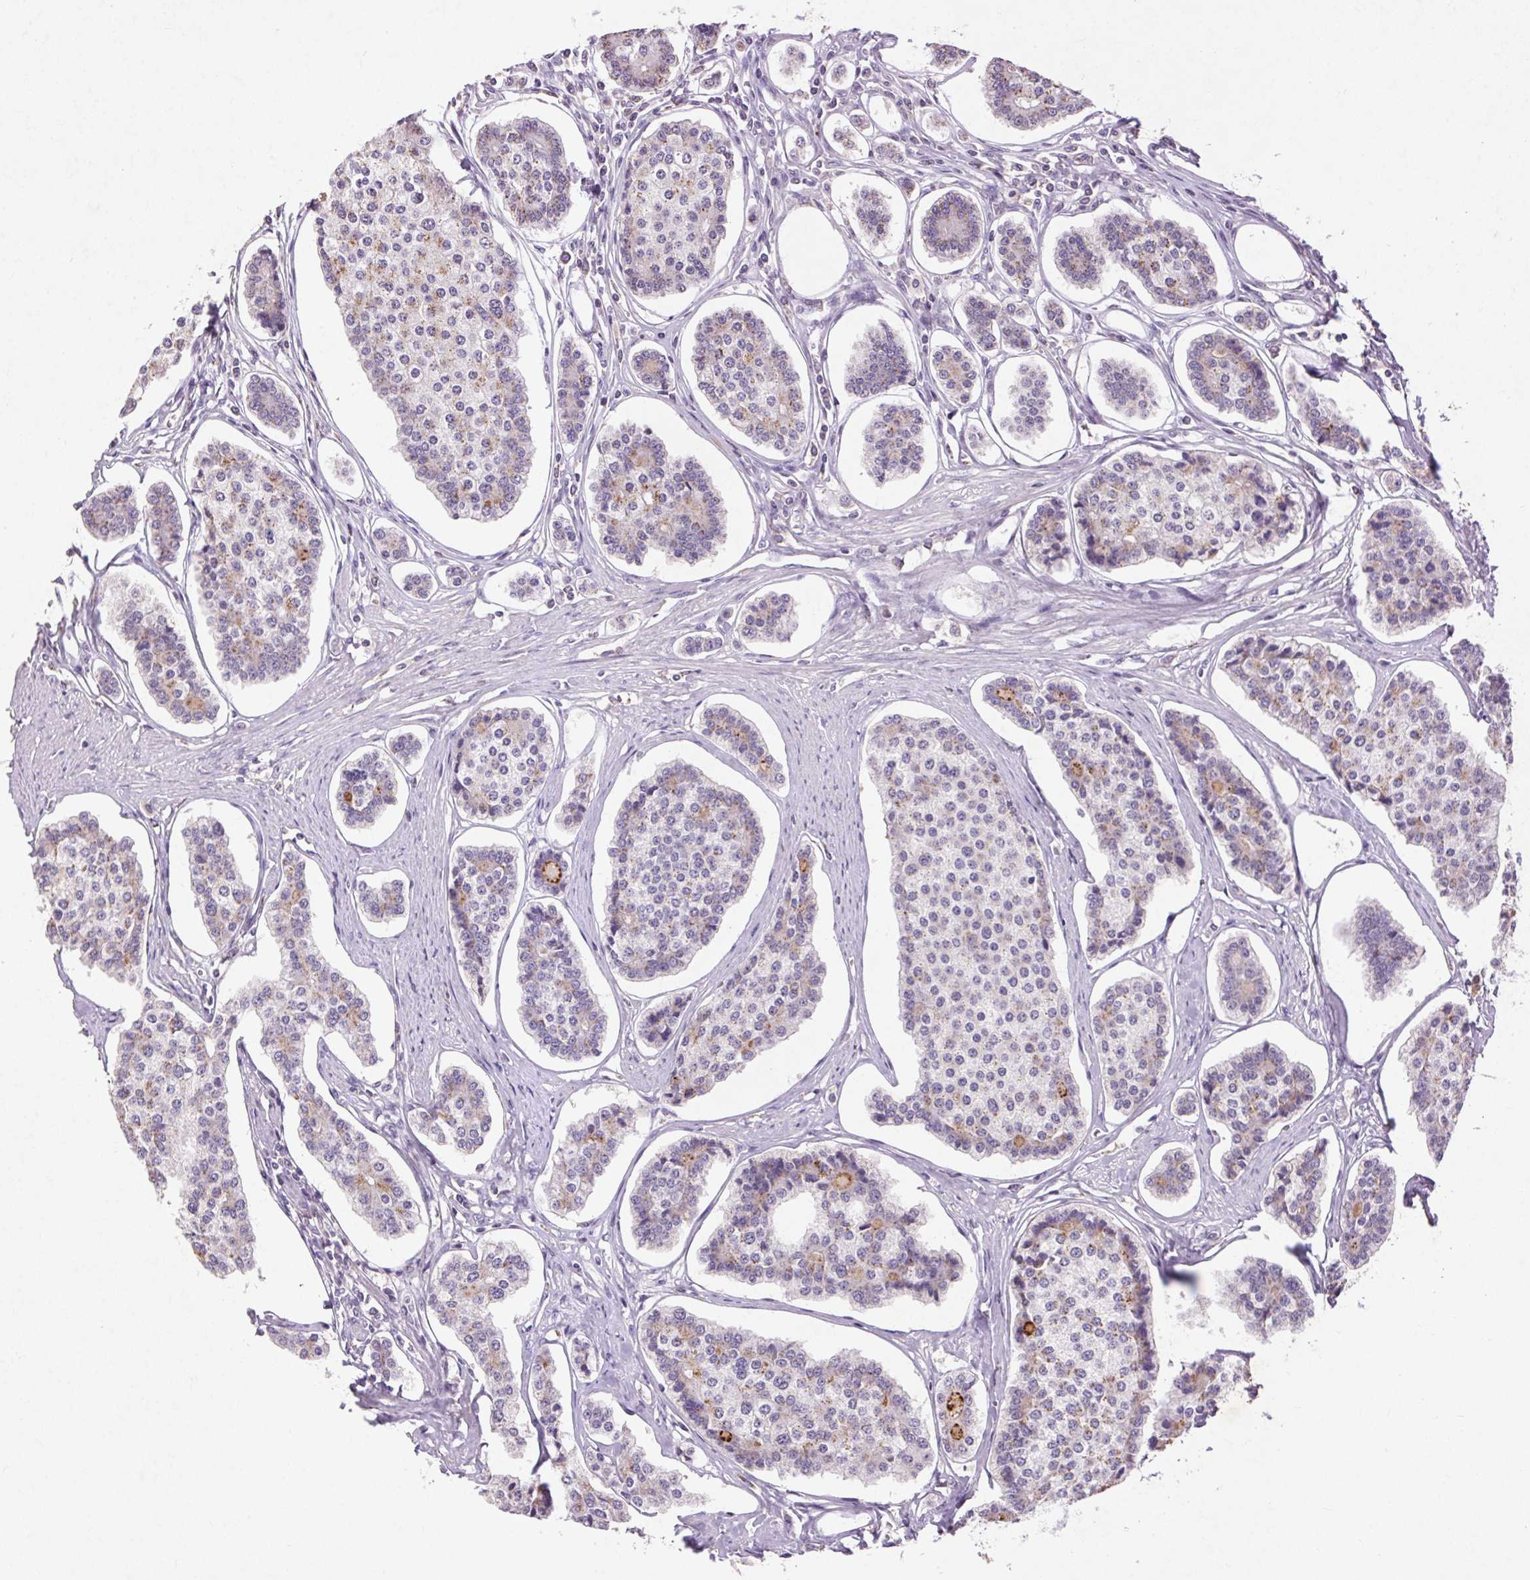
{"staining": {"intensity": "weak", "quantity": "<25%", "location": "cytoplasmic/membranous"}, "tissue": "carcinoid", "cell_type": "Tumor cells", "image_type": "cancer", "snomed": [{"axis": "morphology", "description": "Carcinoid, malignant, NOS"}, {"axis": "topography", "description": "Small intestine"}], "caption": "Immunohistochemical staining of human carcinoid (malignant) exhibits no significant positivity in tumor cells. (DAB (3,3'-diaminobenzidine) immunohistochemistry visualized using brightfield microscopy, high magnification).", "gene": "FNDC7", "patient": {"sex": "female", "age": 65}}